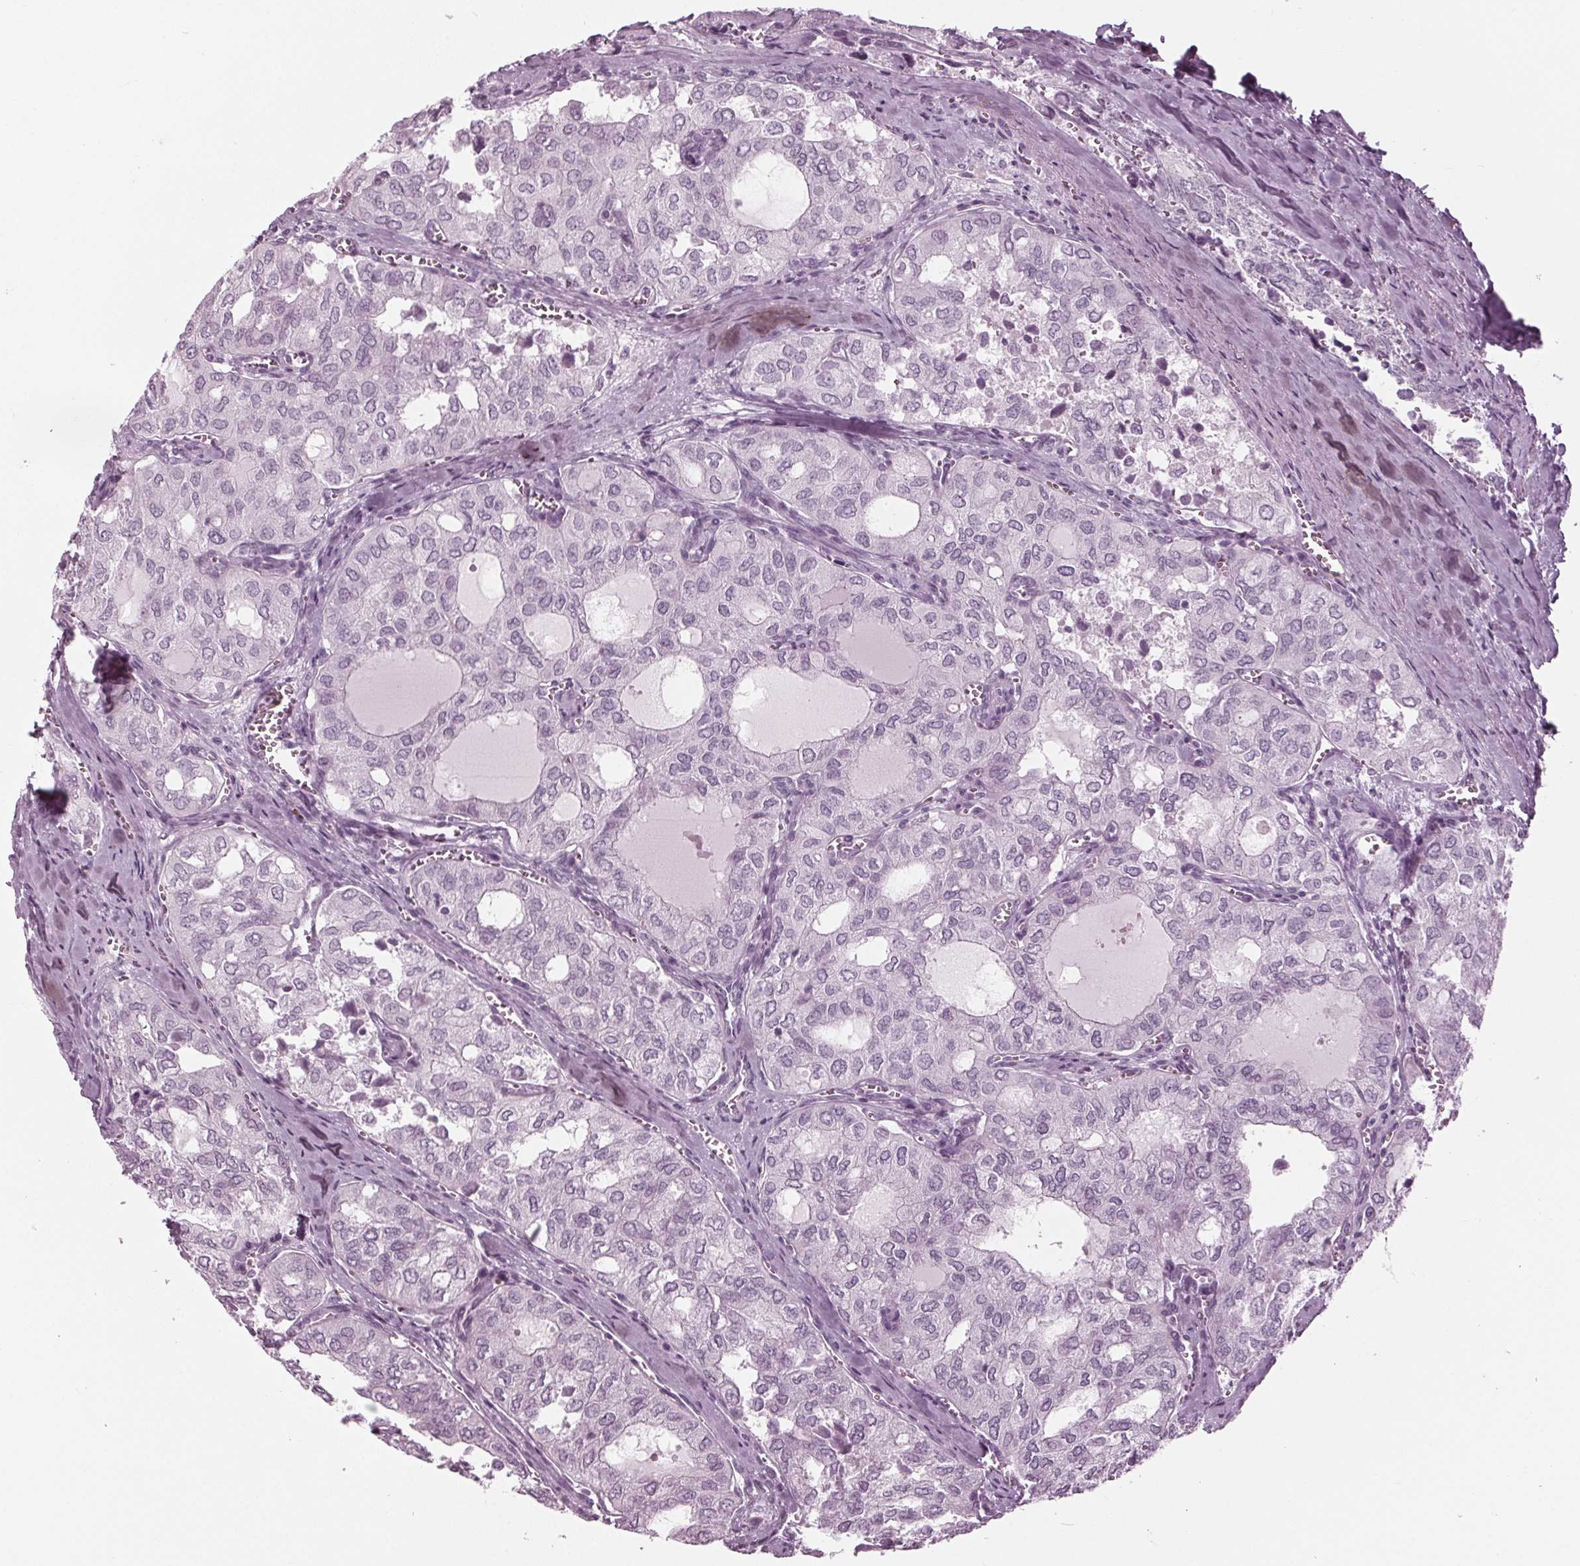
{"staining": {"intensity": "negative", "quantity": "none", "location": "none"}, "tissue": "thyroid cancer", "cell_type": "Tumor cells", "image_type": "cancer", "snomed": [{"axis": "morphology", "description": "Follicular adenoma carcinoma, NOS"}, {"axis": "topography", "description": "Thyroid gland"}], "caption": "A micrograph of human thyroid follicular adenoma carcinoma is negative for staining in tumor cells. (DAB (3,3'-diaminobenzidine) immunohistochemistry (IHC) visualized using brightfield microscopy, high magnification).", "gene": "KRT28", "patient": {"sex": "male", "age": 75}}